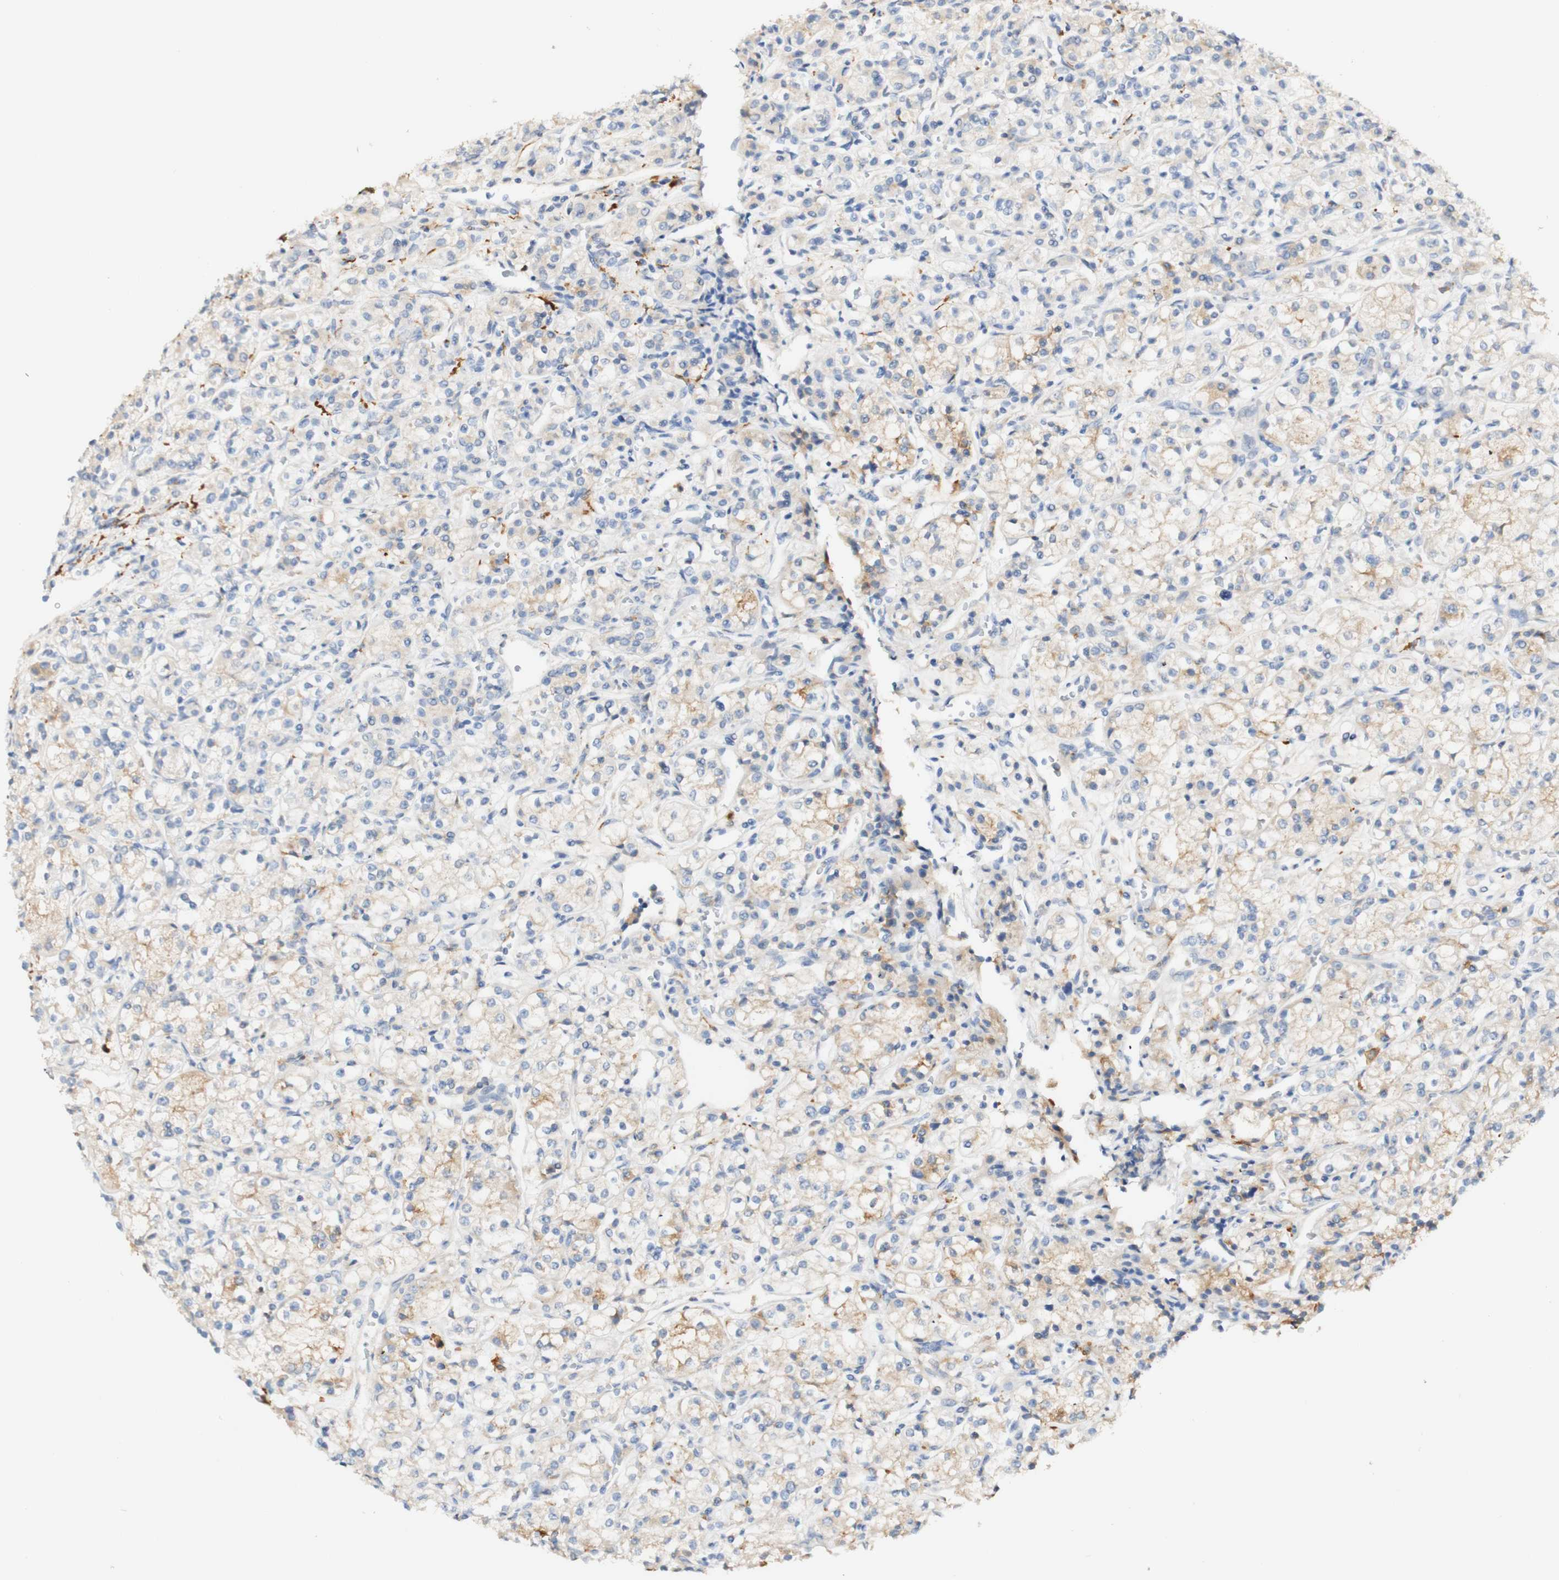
{"staining": {"intensity": "weak", "quantity": "25%-75%", "location": "cytoplasmic/membranous"}, "tissue": "renal cancer", "cell_type": "Tumor cells", "image_type": "cancer", "snomed": [{"axis": "morphology", "description": "Adenocarcinoma, NOS"}, {"axis": "topography", "description": "Kidney"}], "caption": "Immunohistochemistry histopathology image of neoplastic tissue: renal cancer stained using immunohistochemistry demonstrates low levels of weak protein expression localized specifically in the cytoplasmic/membranous of tumor cells, appearing as a cytoplasmic/membranous brown color.", "gene": "FCGRT", "patient": {"sex": "male", "age": 77}}